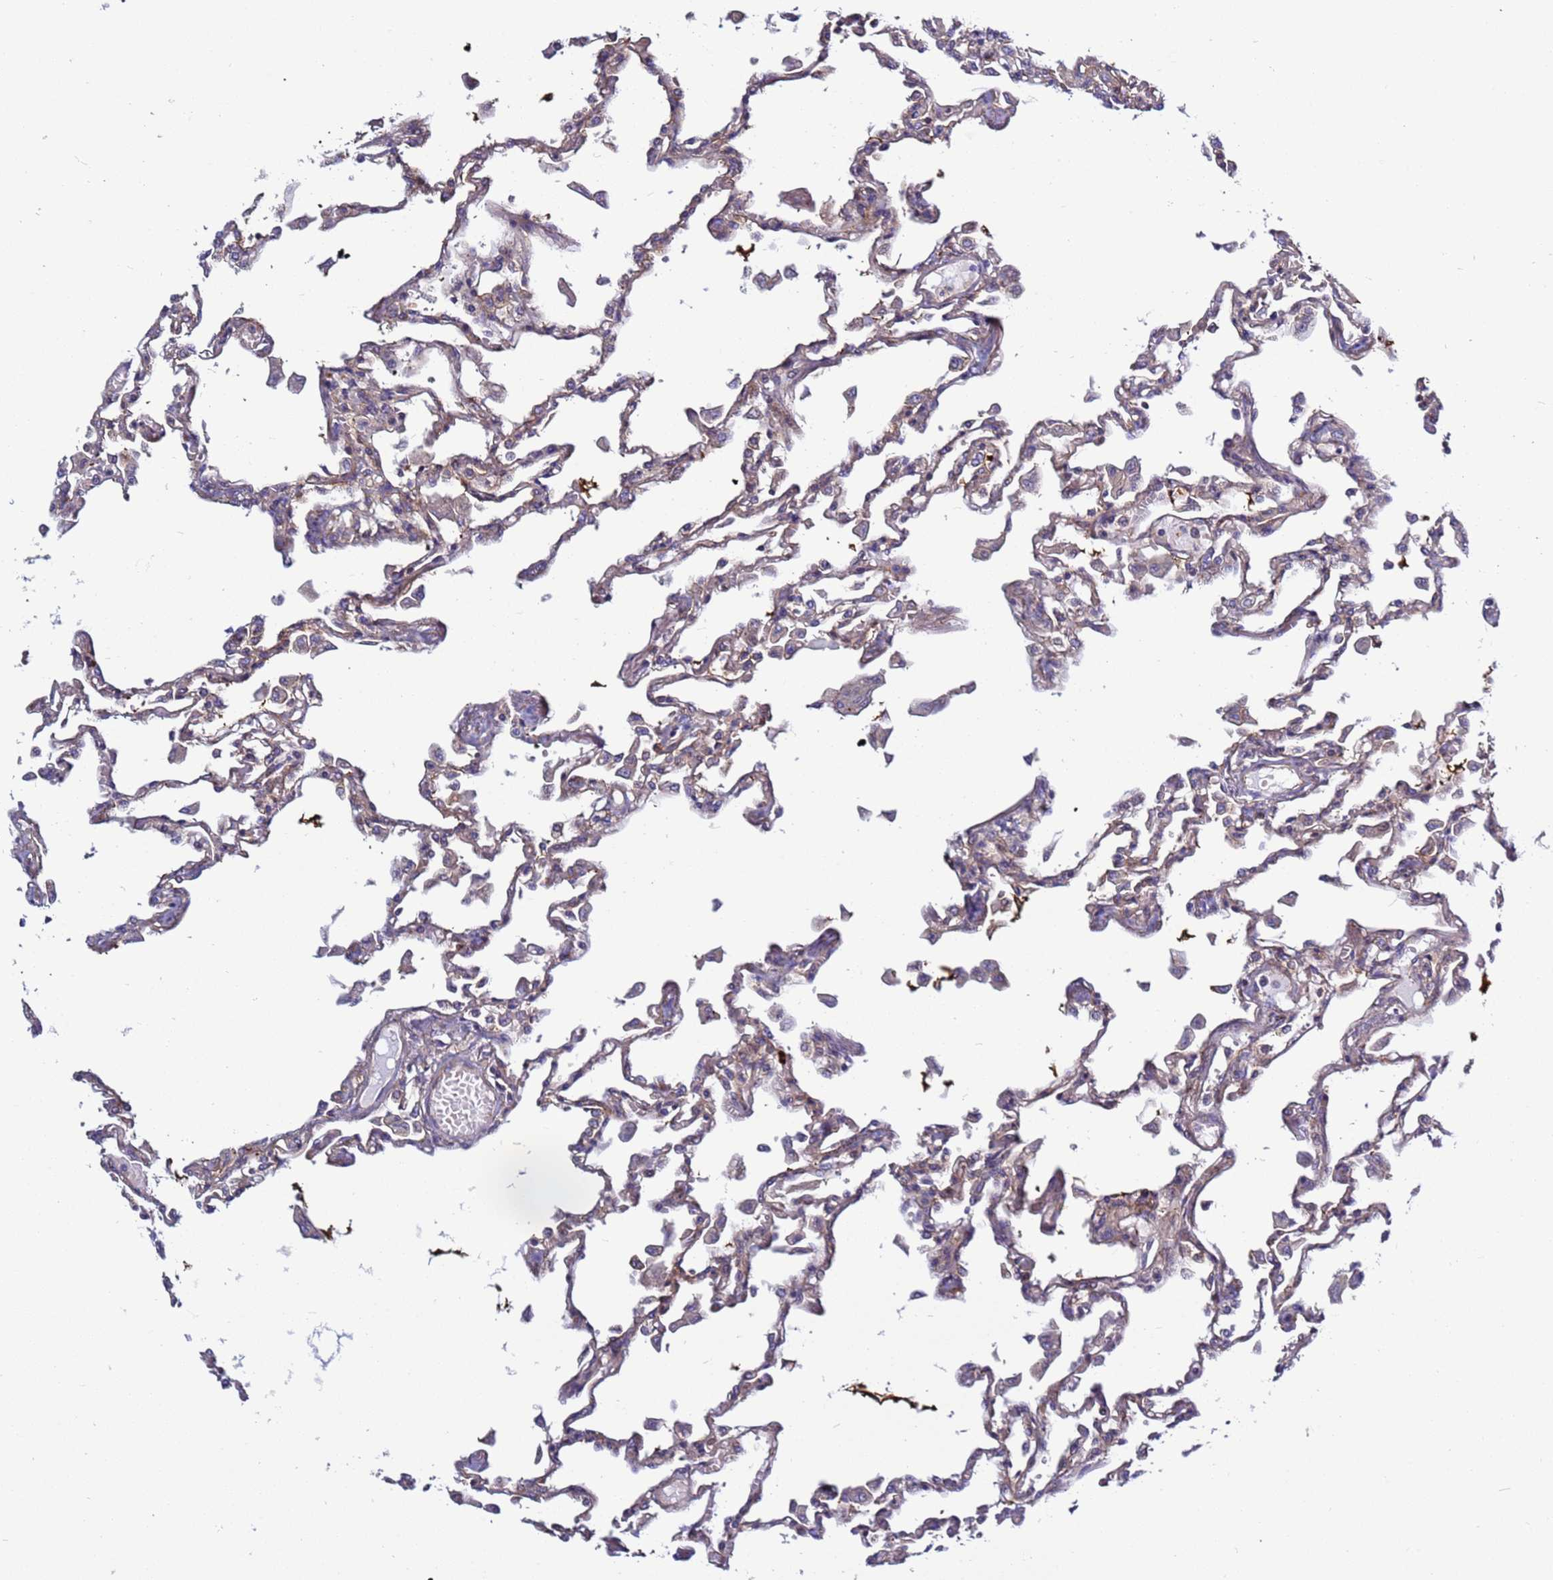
{"staining": {"intensity": "moderate", "quantity": "<25%", "location": "cytoplasmic/membranous"}, "tissue": "lung", "cell_type": "Alveolar cells", "image_type": "normal", "snomed": [{"axis": "morphology", "description": "Normal tissue, NOS"}, {"axis": "topography", "description": "Bronchus"}, {"axis": "topography", "description": "Lung"}], "caption": "Unremarkable lung reveals moderate cytoplasmic/membranous expression in about <25% of alveolar cells.", "gene": "EFCAB8", "patient": {"sex": "female", "age": 49}}